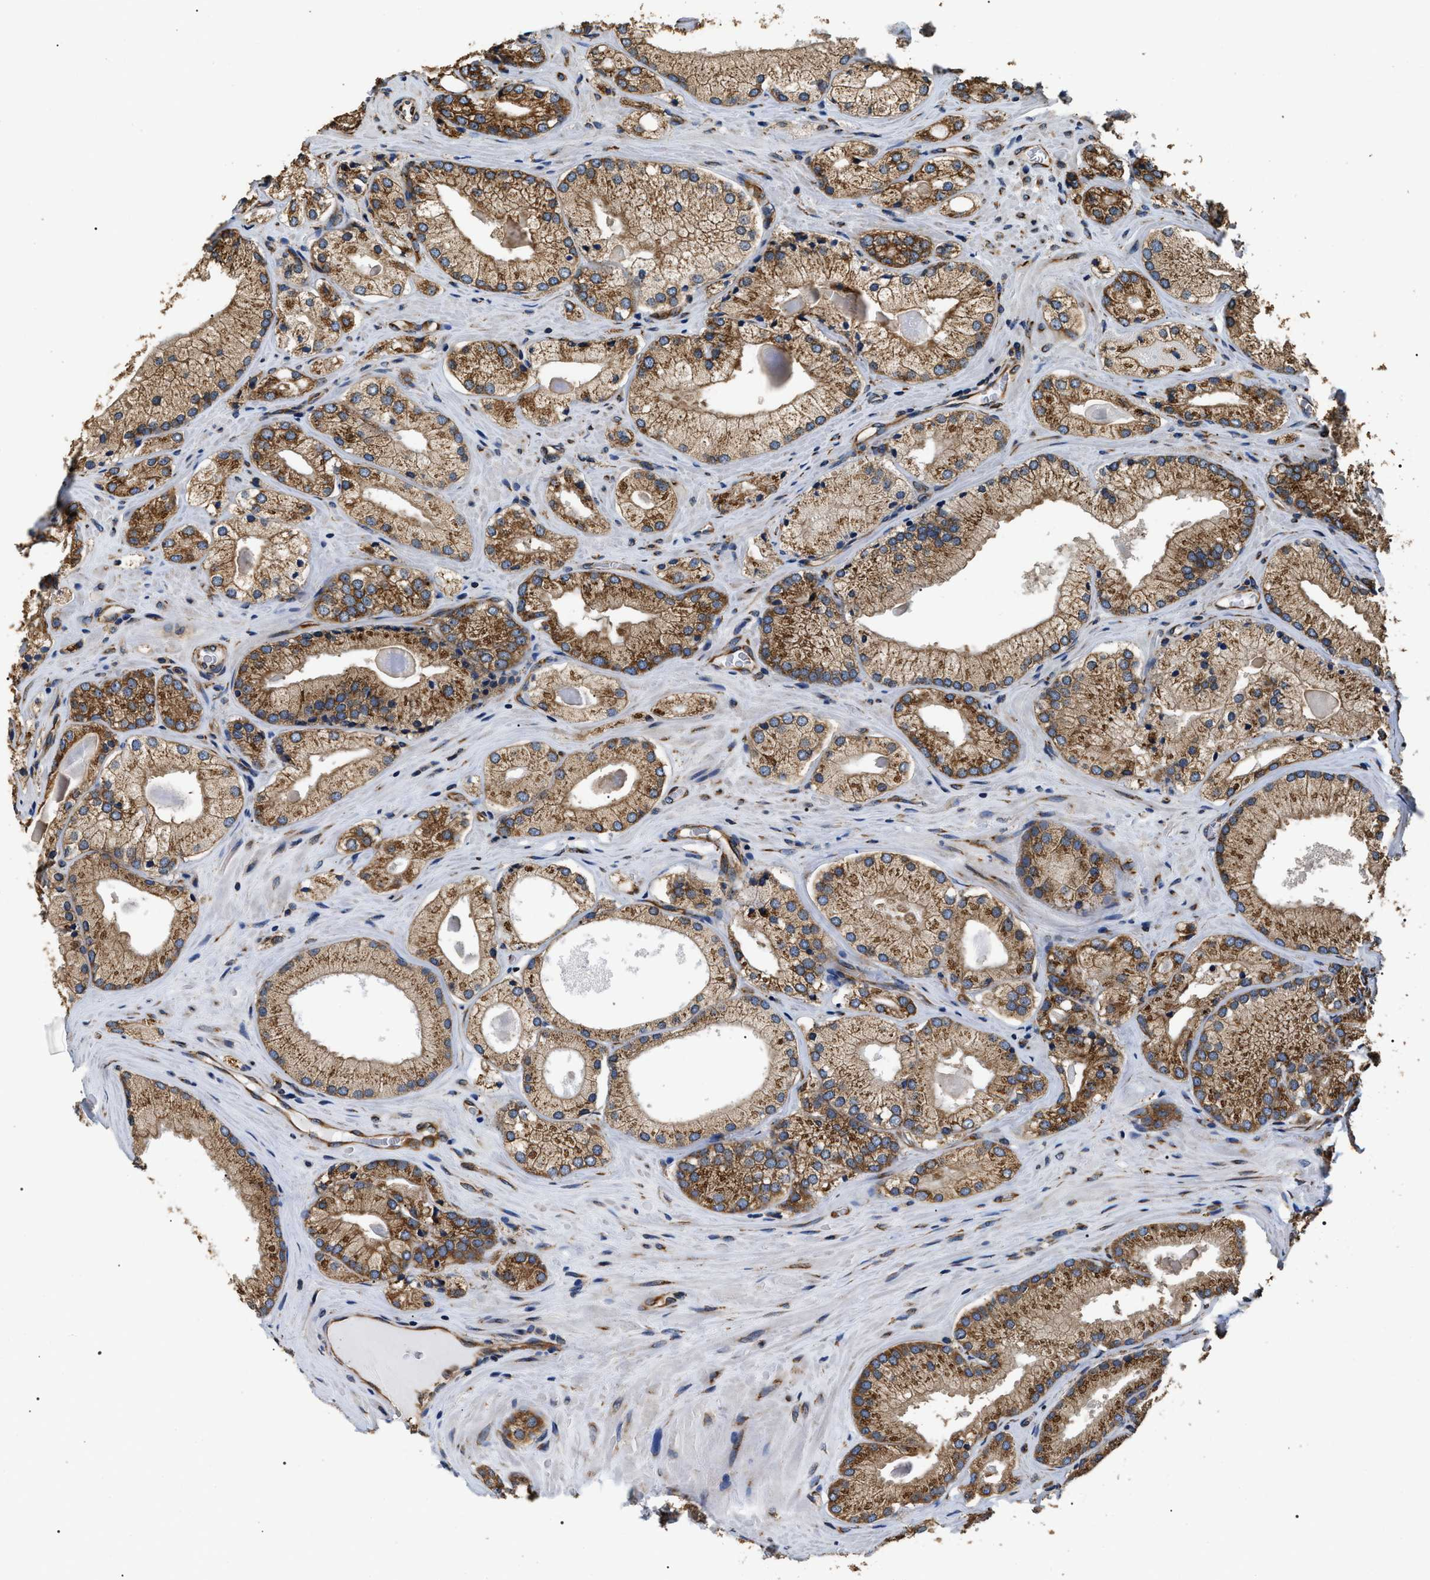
{"staining": {"intensity": "strong", "quantity": ">75%", "location": "cytoplasmic/membranous"}, "tissue": "prostate cancer", "cell_type": "Tumor cells", "image_type": "cancer", "snomed": [{"axis": "morphology", "description": "Adenocarcinoma, Low grade"}, {"axis": "topography", "description": "Prostate"}], "caption": "This is an image of immunohistochemistry staining of prostate adenocarcinoma (low-grade), which shows strong positivity in the cytoplasmic/membranous of tumor cells.", "gene": "KTN1", "patient": {"sex": "male", "age": 65}}